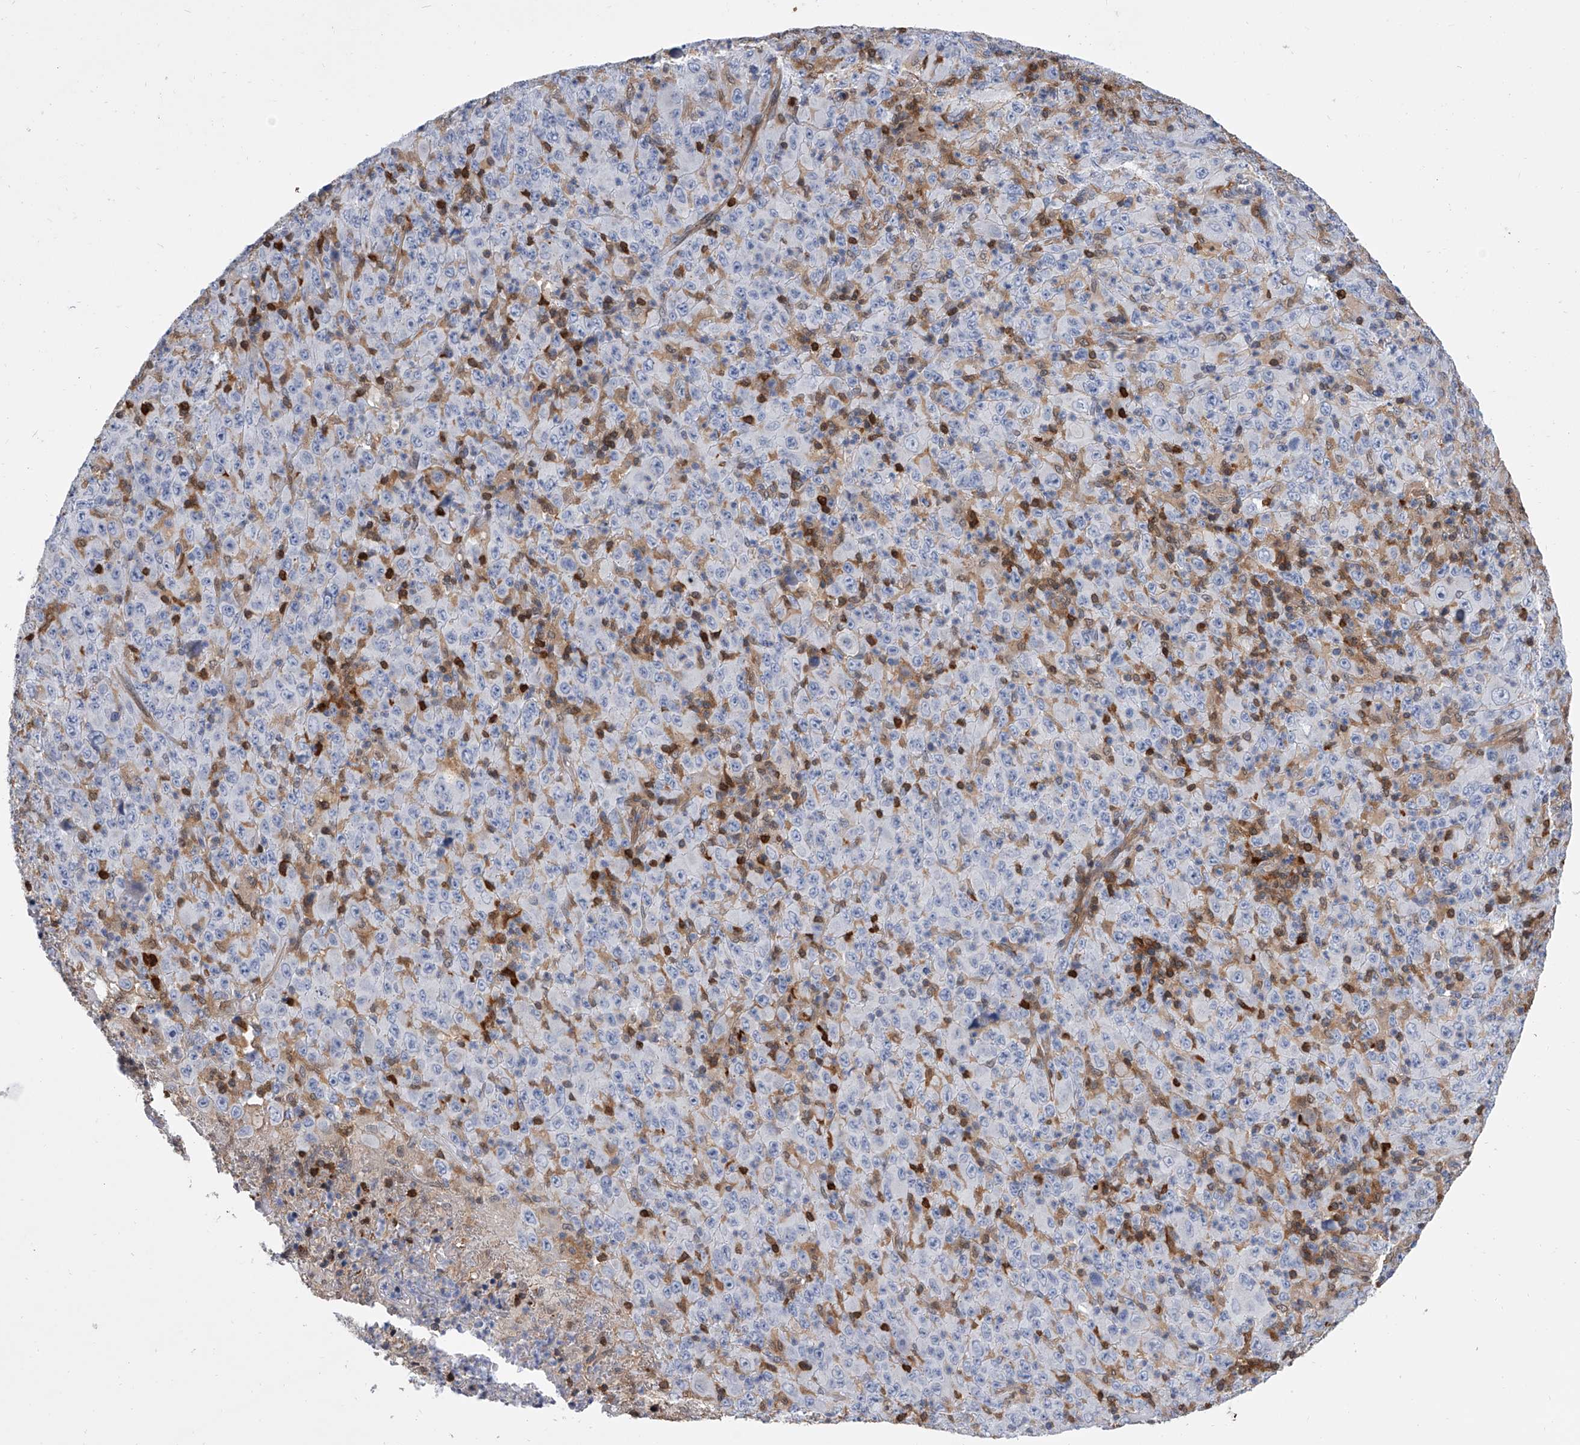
{"staining": {"intensity": "negative", "quantity": "none", "location": "none"}, "tissue": "melanoma", "cell_type": "Tumor cells", "image_type": "cancer", "snomed": [{"axis": "morphology", "description": "Malignant melanoma, Metastatic site"}, {"axis": "topography", "description": "Skin"}], "caption": "High magnification brightfield microscopy of melanoma stained with DAB (brown) and counterstained with hematoxylin (blue): tumor cells show no significant positivity.", "gene": "SERPINB9", "patient": {"sex": "female", "age": 56}}